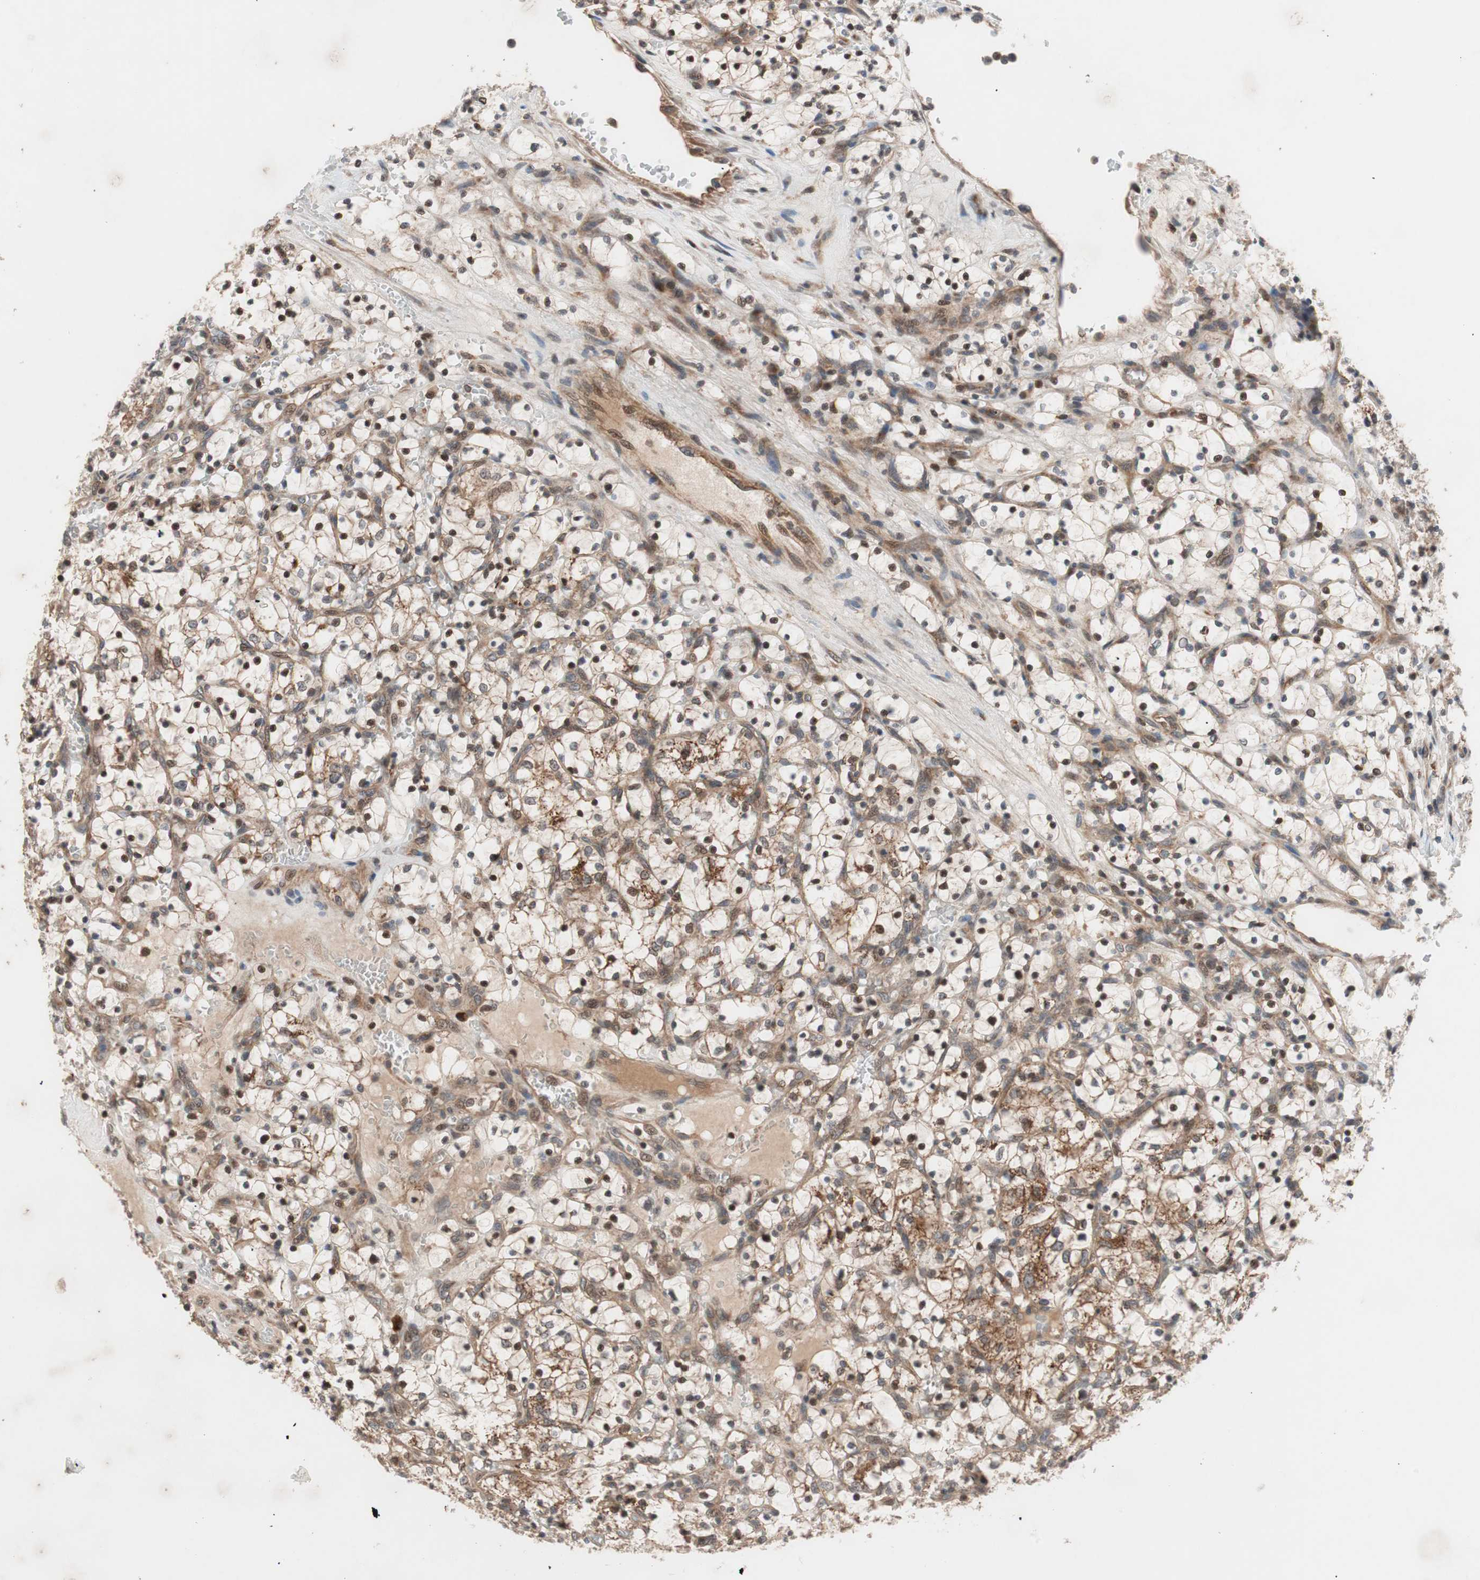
{"staining": {"intensity": "strong", "quantity": ">75%", "location": "cytoplasmic/membranous,nuclear"}, "tissue": "renal cancer", "cell_type": "Tumor cells", "image_type": "cancer", "snomed": [{"axis": "morphology", "description": "Adenocarcinoma, NOS"}, {"axis": "topography", "description": "Kidney"}], "caption": "This image exhibits adenocarcinoma (renal) stained with IHC to label a protein in brown. The cytoplasmic/membranous and nuclear of tumor cells show strong positivity for the protein. Nuclei are counter-stained blue.", "gene": "NF2", "patient": {"sex": "female", "age": 69}}